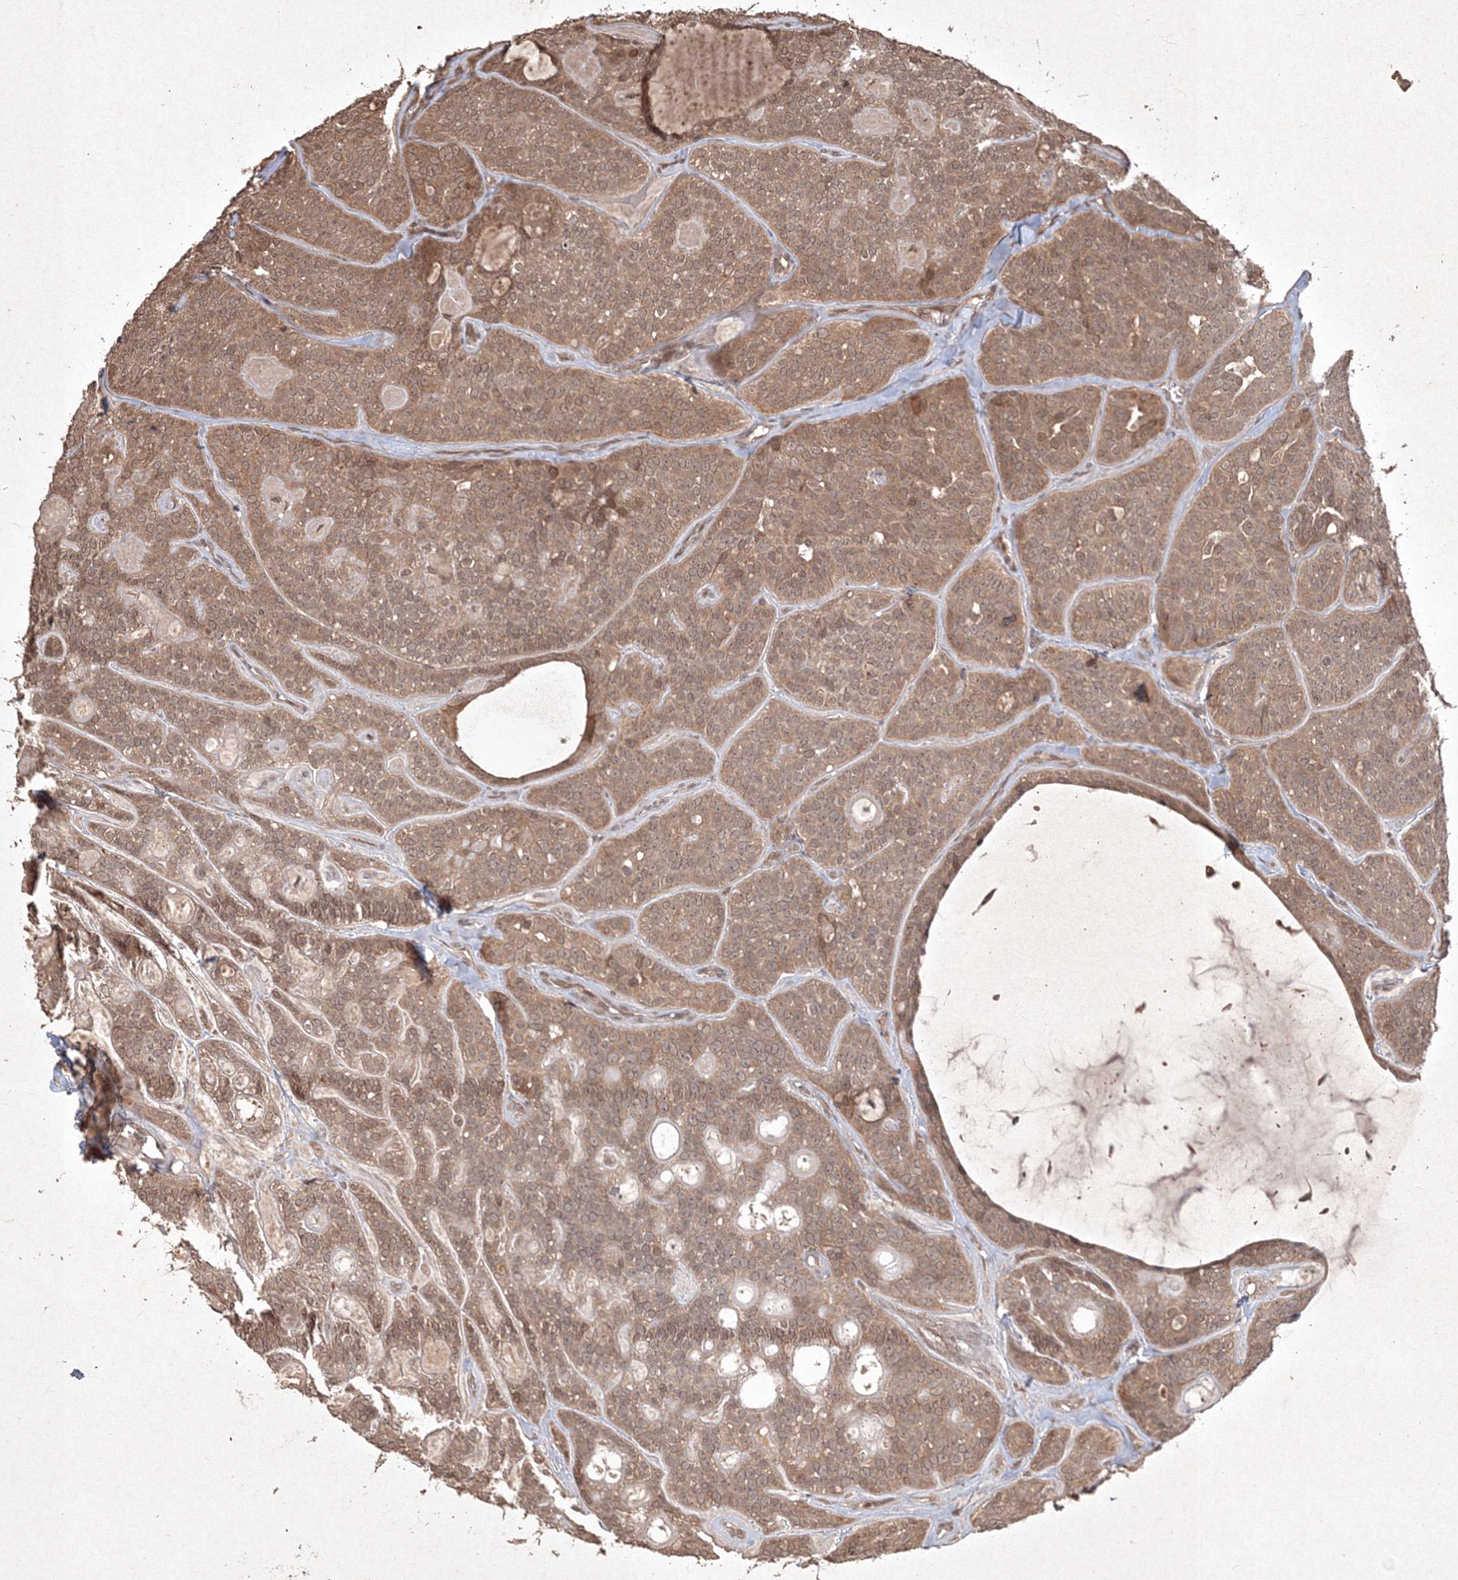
{"staining": {"intensity": "moderate", "quantity": ">75%", "location": "cytoplasmic/membranous,nuclear"}, "tissue": "head and neck cancer", "cell_type": "Tumor cells", "image_type": "cancer", "snomed": [{"axis": "morphology", "description": "Adenocarcinoma, NOS"}, {"axis": "topography", "description": "Head-Neck"}], "caption": "This histopathology image reveals immunohistochemistry staining of head and neck cancer, with medium moderate cytoplasmic/membranous and nuclear positivity in about >75% of tumor cells.", "gene": "PELI3", "patient": {"sex": "male", "age": 66}}